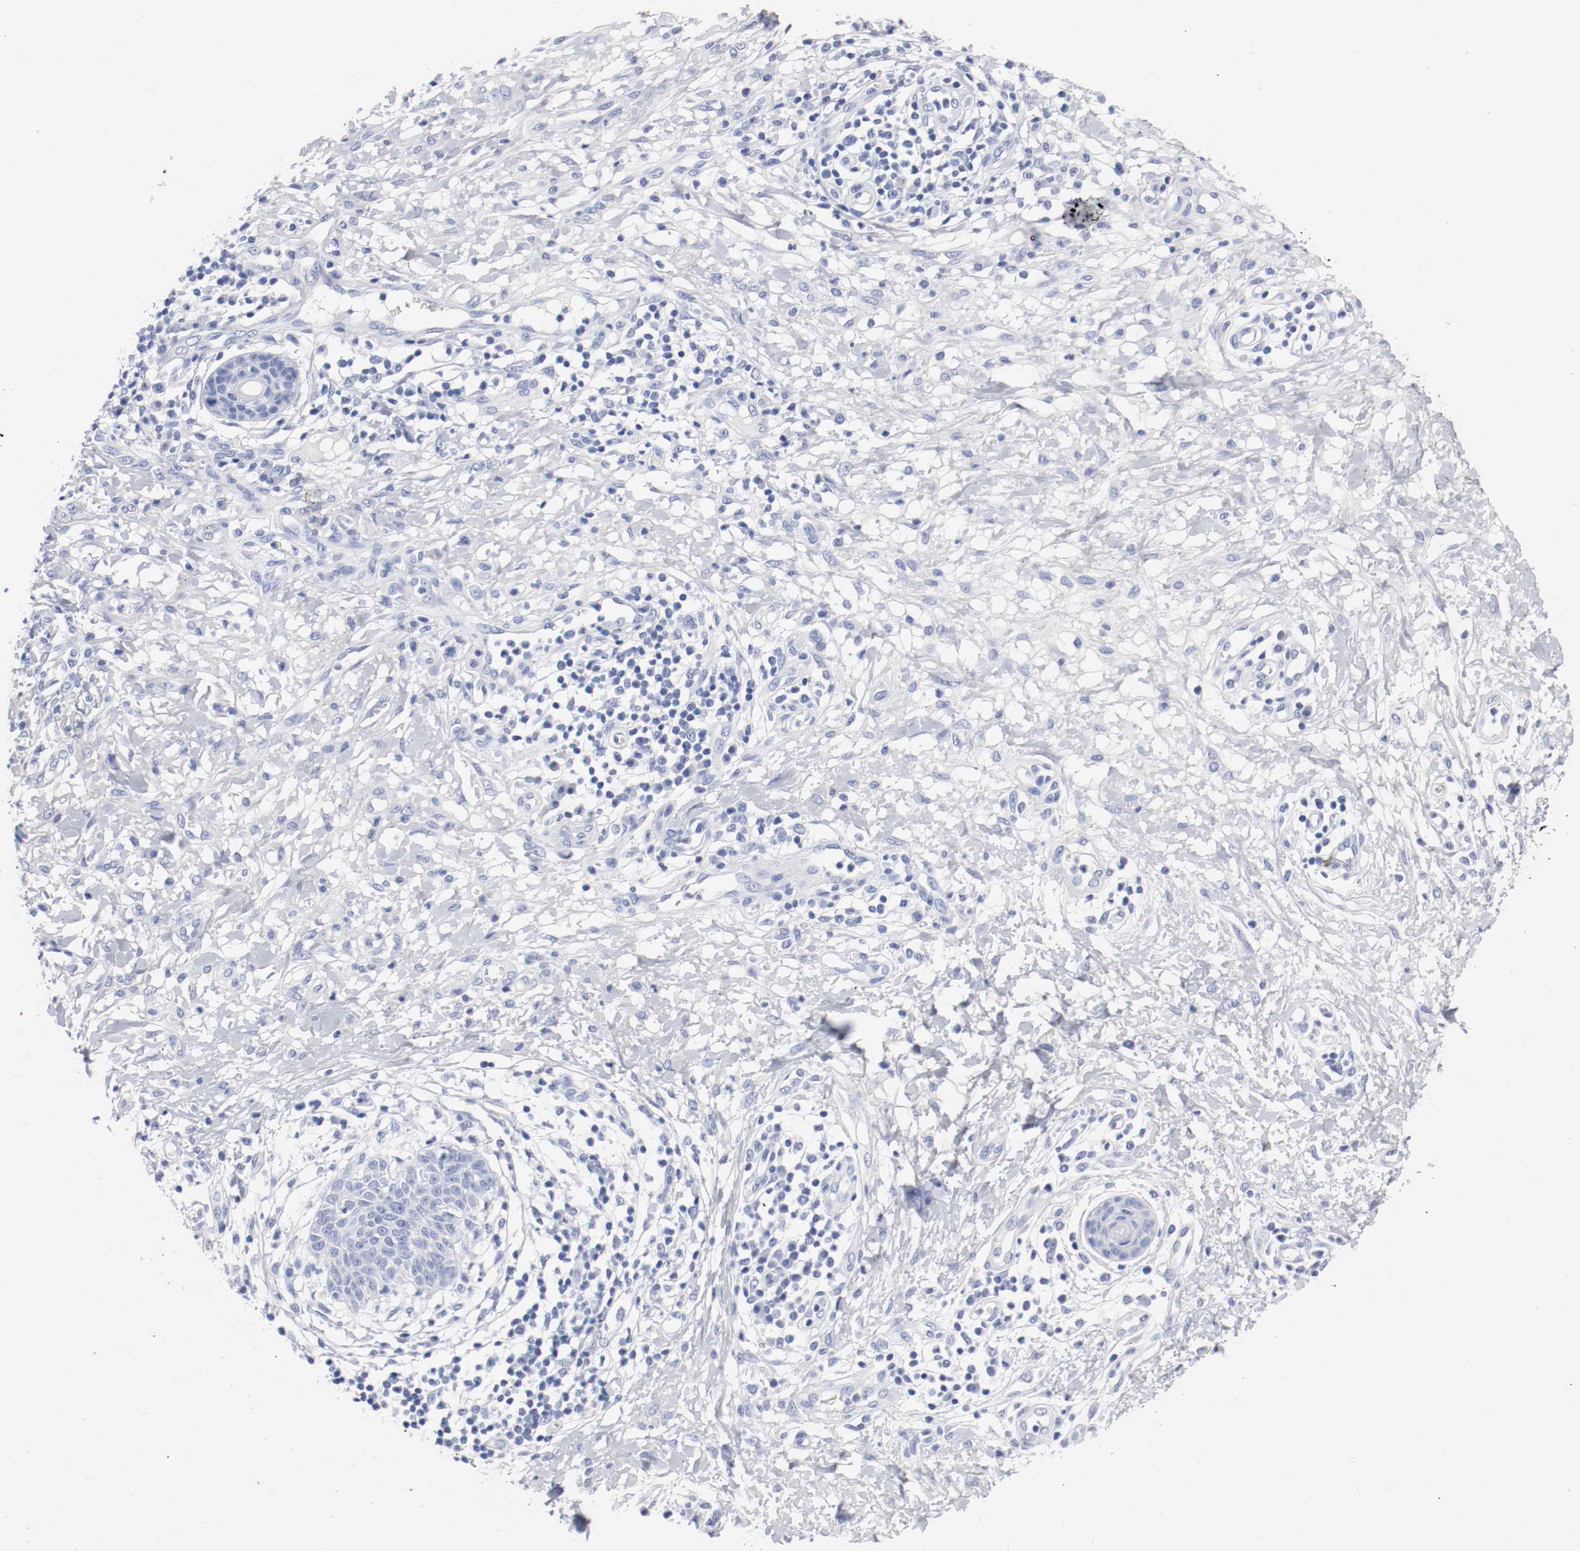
{"staining": {"intensity": "negative", "quantity": "none", "location": "none"}, "tissue": "skin cancer", "cell_type": "Tumor cells", "image_type": "cancer", "snomed": [{"axis": "morphology", "description": "Squamous cell carcinoma, NOS"}, {"axis": "topography", "description": "Skin"}], "caption": "High magnification brightfield microscopy of skin cancer (squamous cell carcinoma) stained with DAB (brown) and counterstained with hematoxylin (blue): tumor cells show no significant positivity. Nuclei are stained in blue.", "gene": "GAD1", "patient": {"sex": "female", "age": 78}}